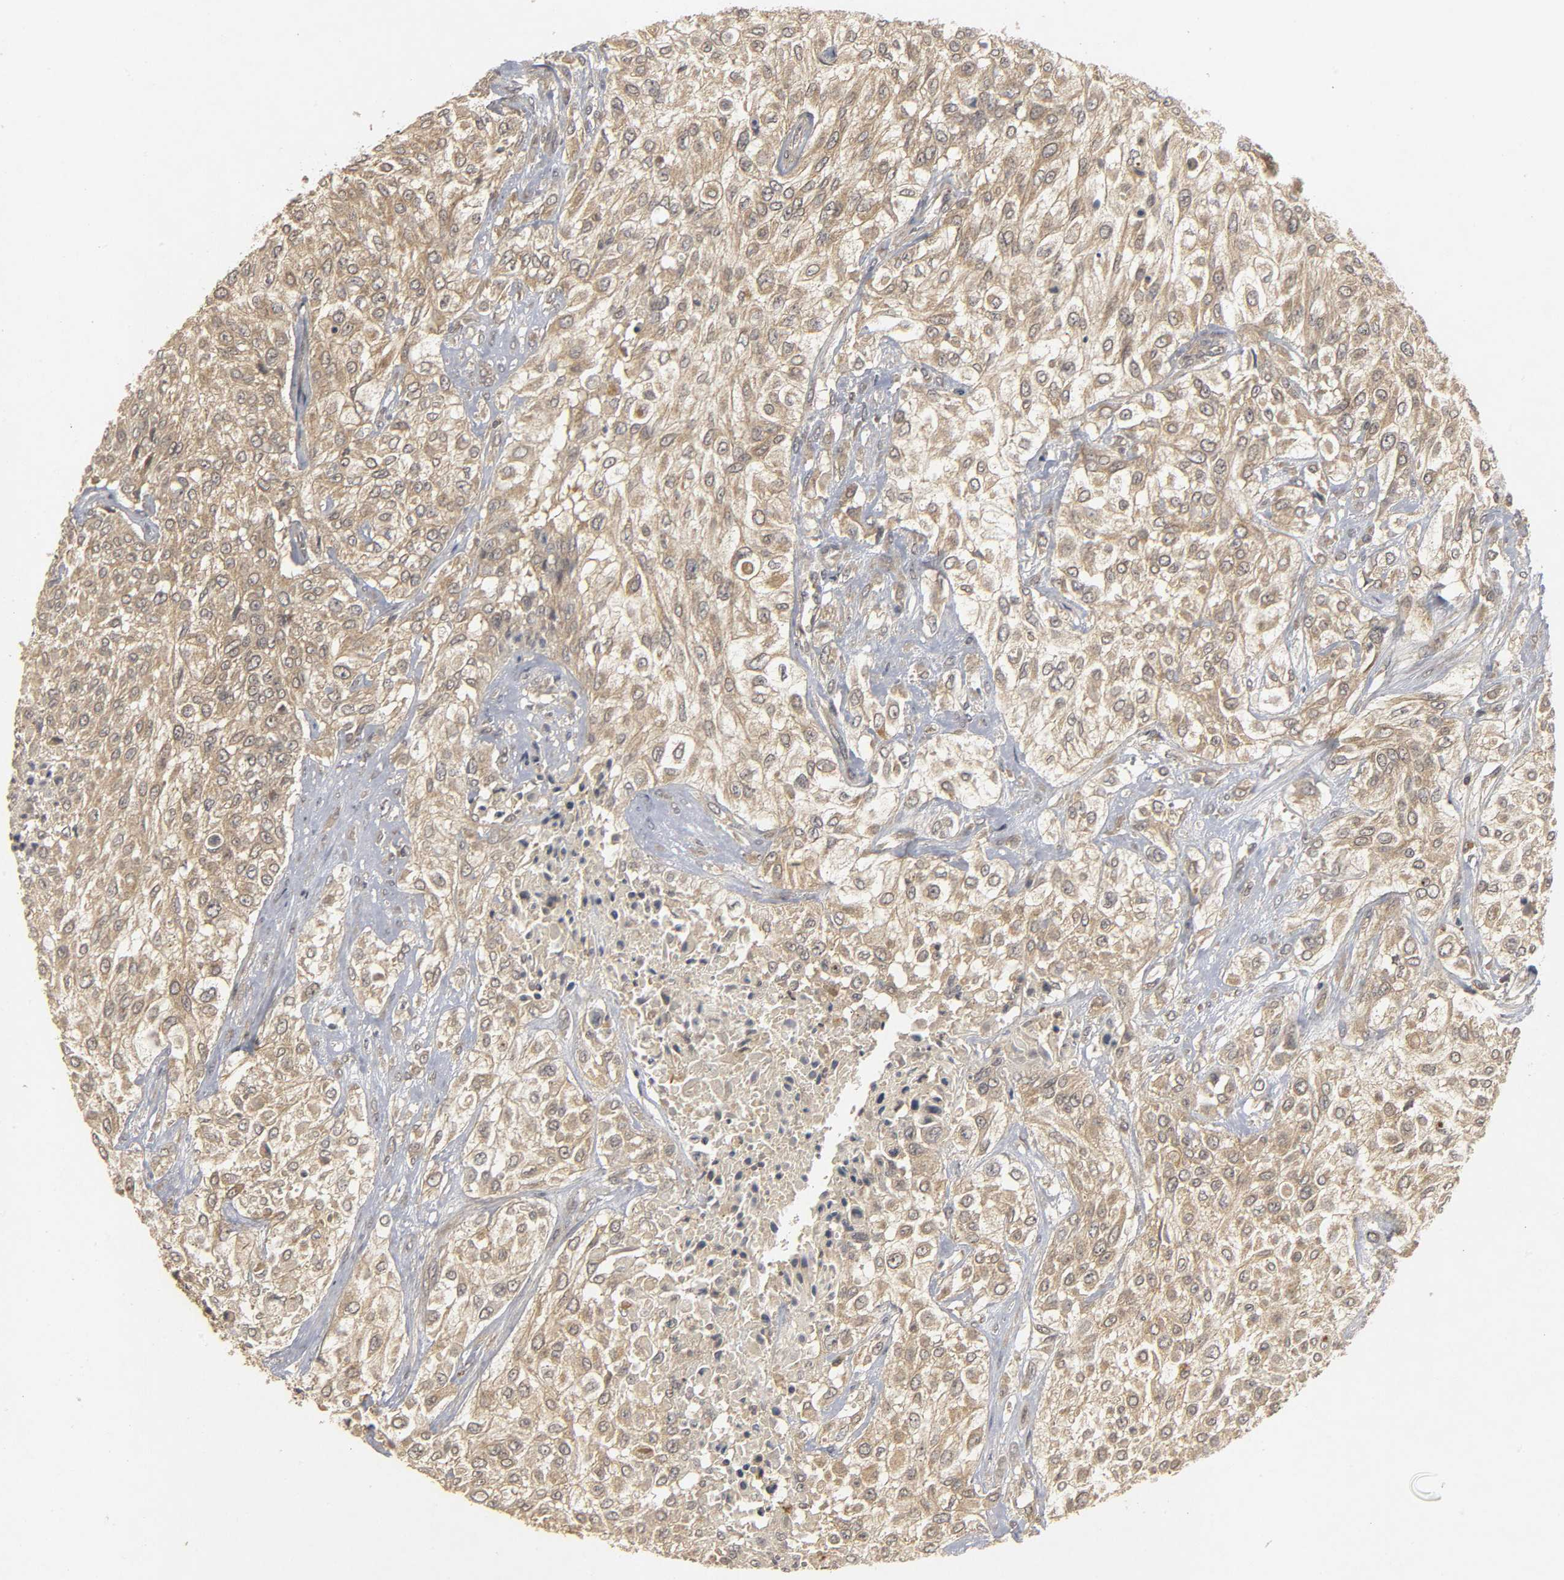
{"staining": {"intensity": "weak", "quantity": ">75%", "location": "cytoplasmic/membranous"}, "tissue": "urothelial cancer", "cell_type": "Tumor cells", "image_type": "cancer", "snomed": [{"axis": "morphology", "description": "Urothelial carcinoma, High grade"}, {"axis": "topography", "description": "Urinary bladder"}], "caption": "Protein staining of urothelial cancer tissue reveals weak cytoplasmic/membranous positivity in about >75% of tumor cells.", "gene": "TRAF6", "patient": {"sex": "male", "age": 57}}